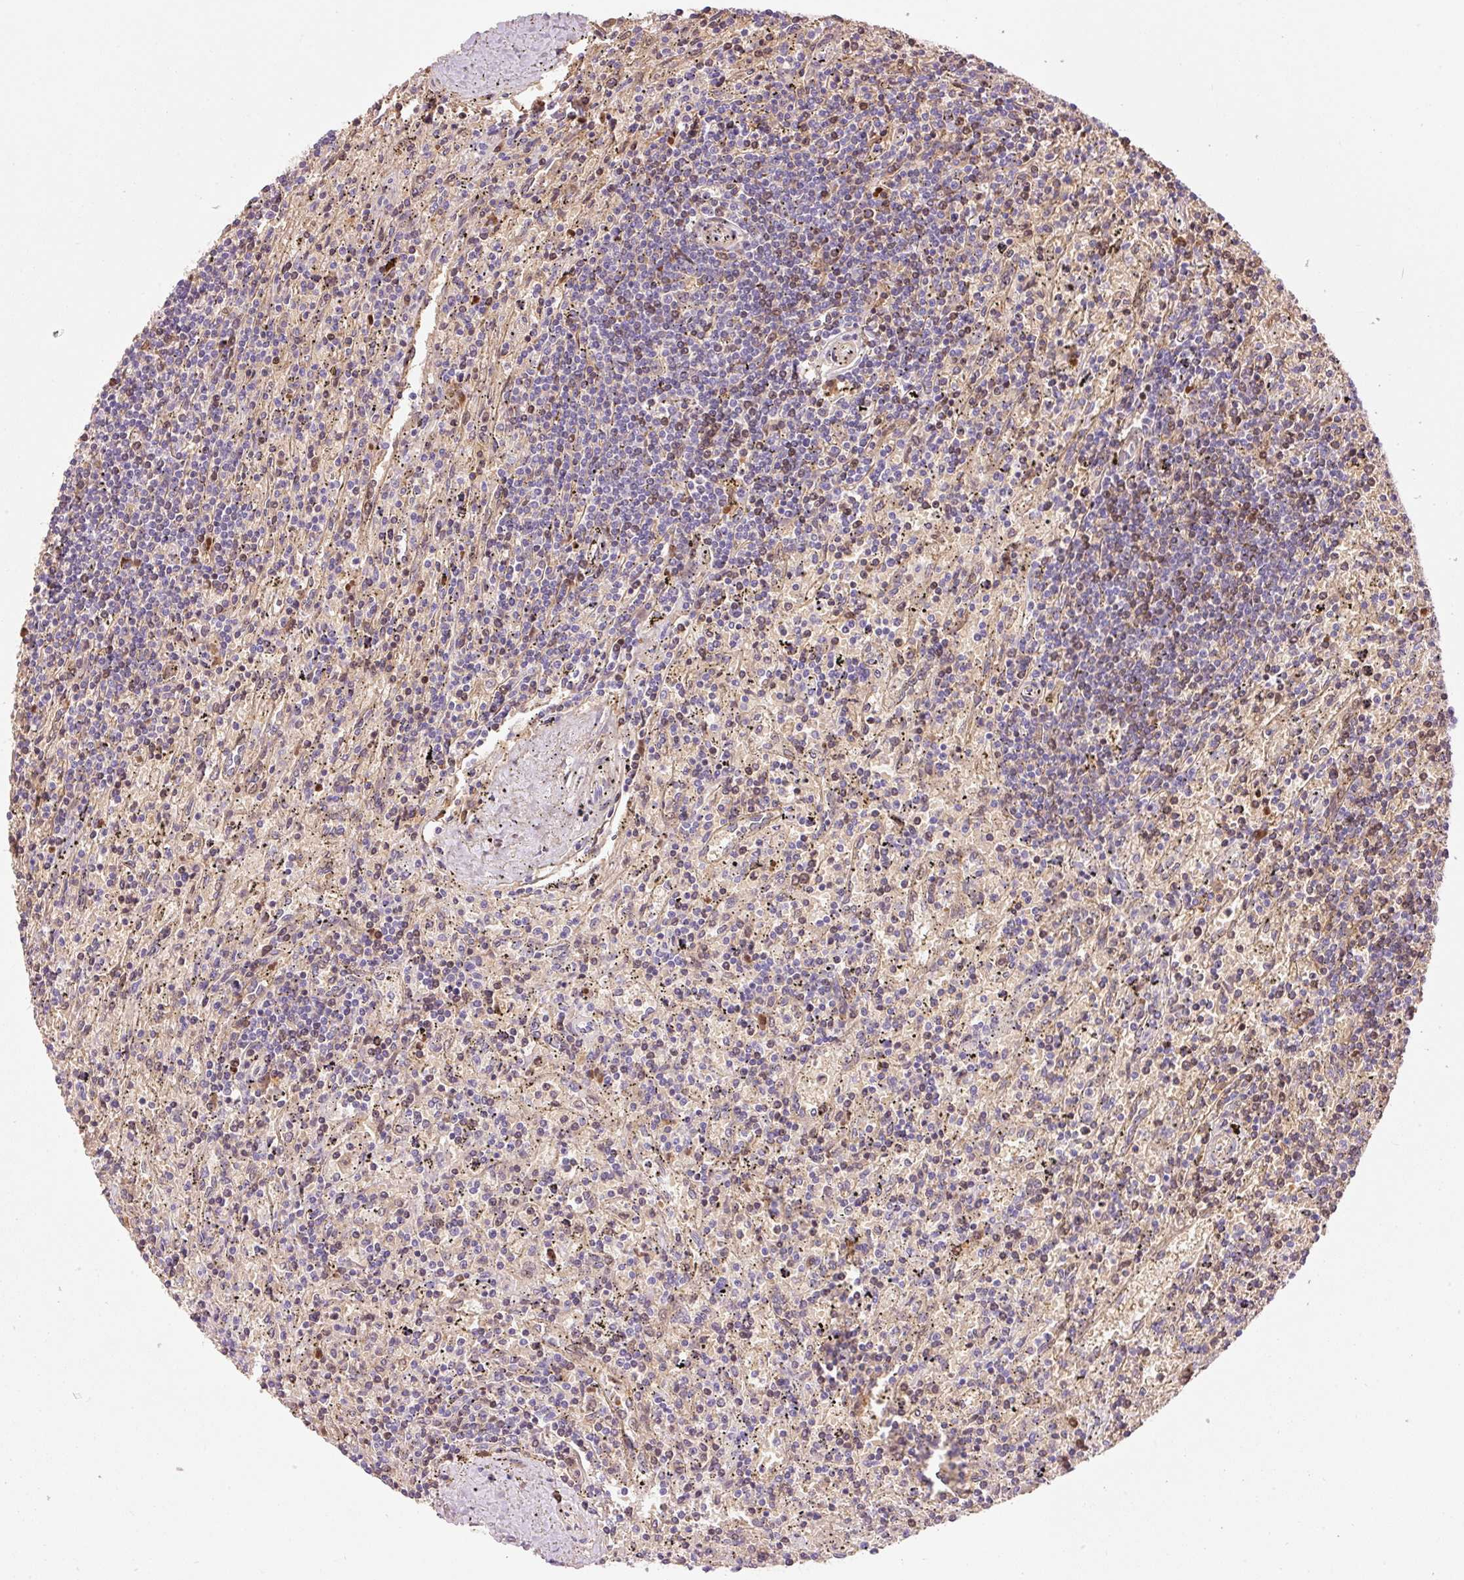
{"staining": {"intensity": "moderate", "quantity": "<25%", "location": "nuclear"}, "tissue": "lymphoma", "cell_type": "Tumor cells", "image_type": "cancer", "snomed": [{"axis": "morphology", "description": "Malignant lymphoma, non-Hodgkin's type, Low grade"}, {"axis": "topography", "description": "Spleen"}], "caption": "A low amount of moderate nuclear expression is seen in about <25% of tumor cells in lymphoma tissue. (DAB (3,3'-diaminobenzidine) IHC with brightfield microscopy, high magnification).", "gene": "CMTM8", "patient": {"sex": "male", "age": 76}}